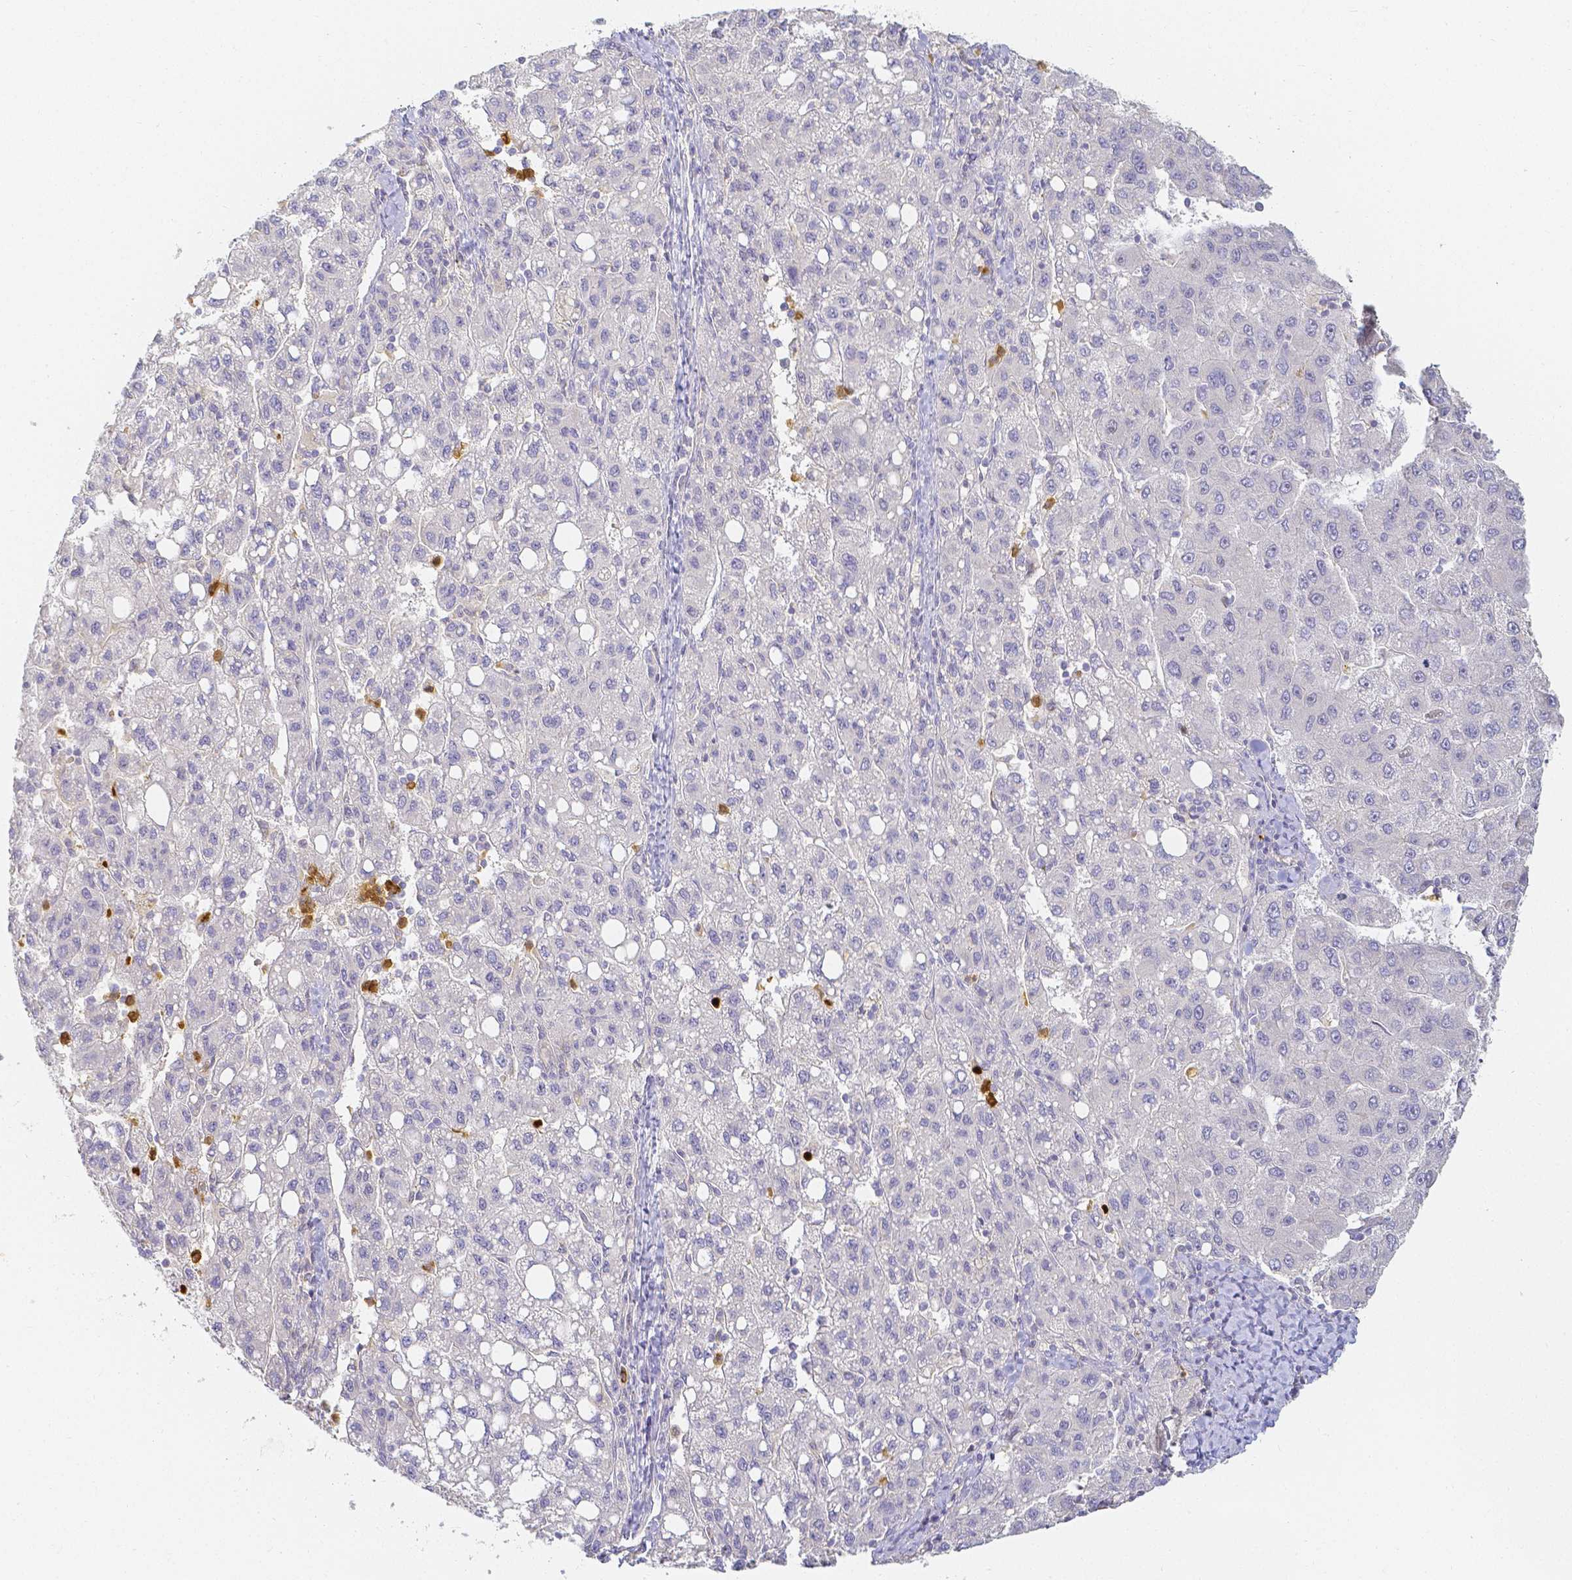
{"staining": {"intensity": "negative", "quantity": "none", "location": "none"}, "tissue": "liver cancer", "cell_type": "Tumor cells", "image_type": "cancer", "snomed": [{"axis": "morphology", "description": "Carcinoma, Hepatocellular, NOS"}, {"axis": "topography", "description": "Liver"}], "caption": "High power microscopy photomicrograph of an IHC image of liver hepatocellular carcinoma, revealing no significant staining in tumor cells.", "gene": "KCNH1", "patient": {"sex": "female", "age": 82}}